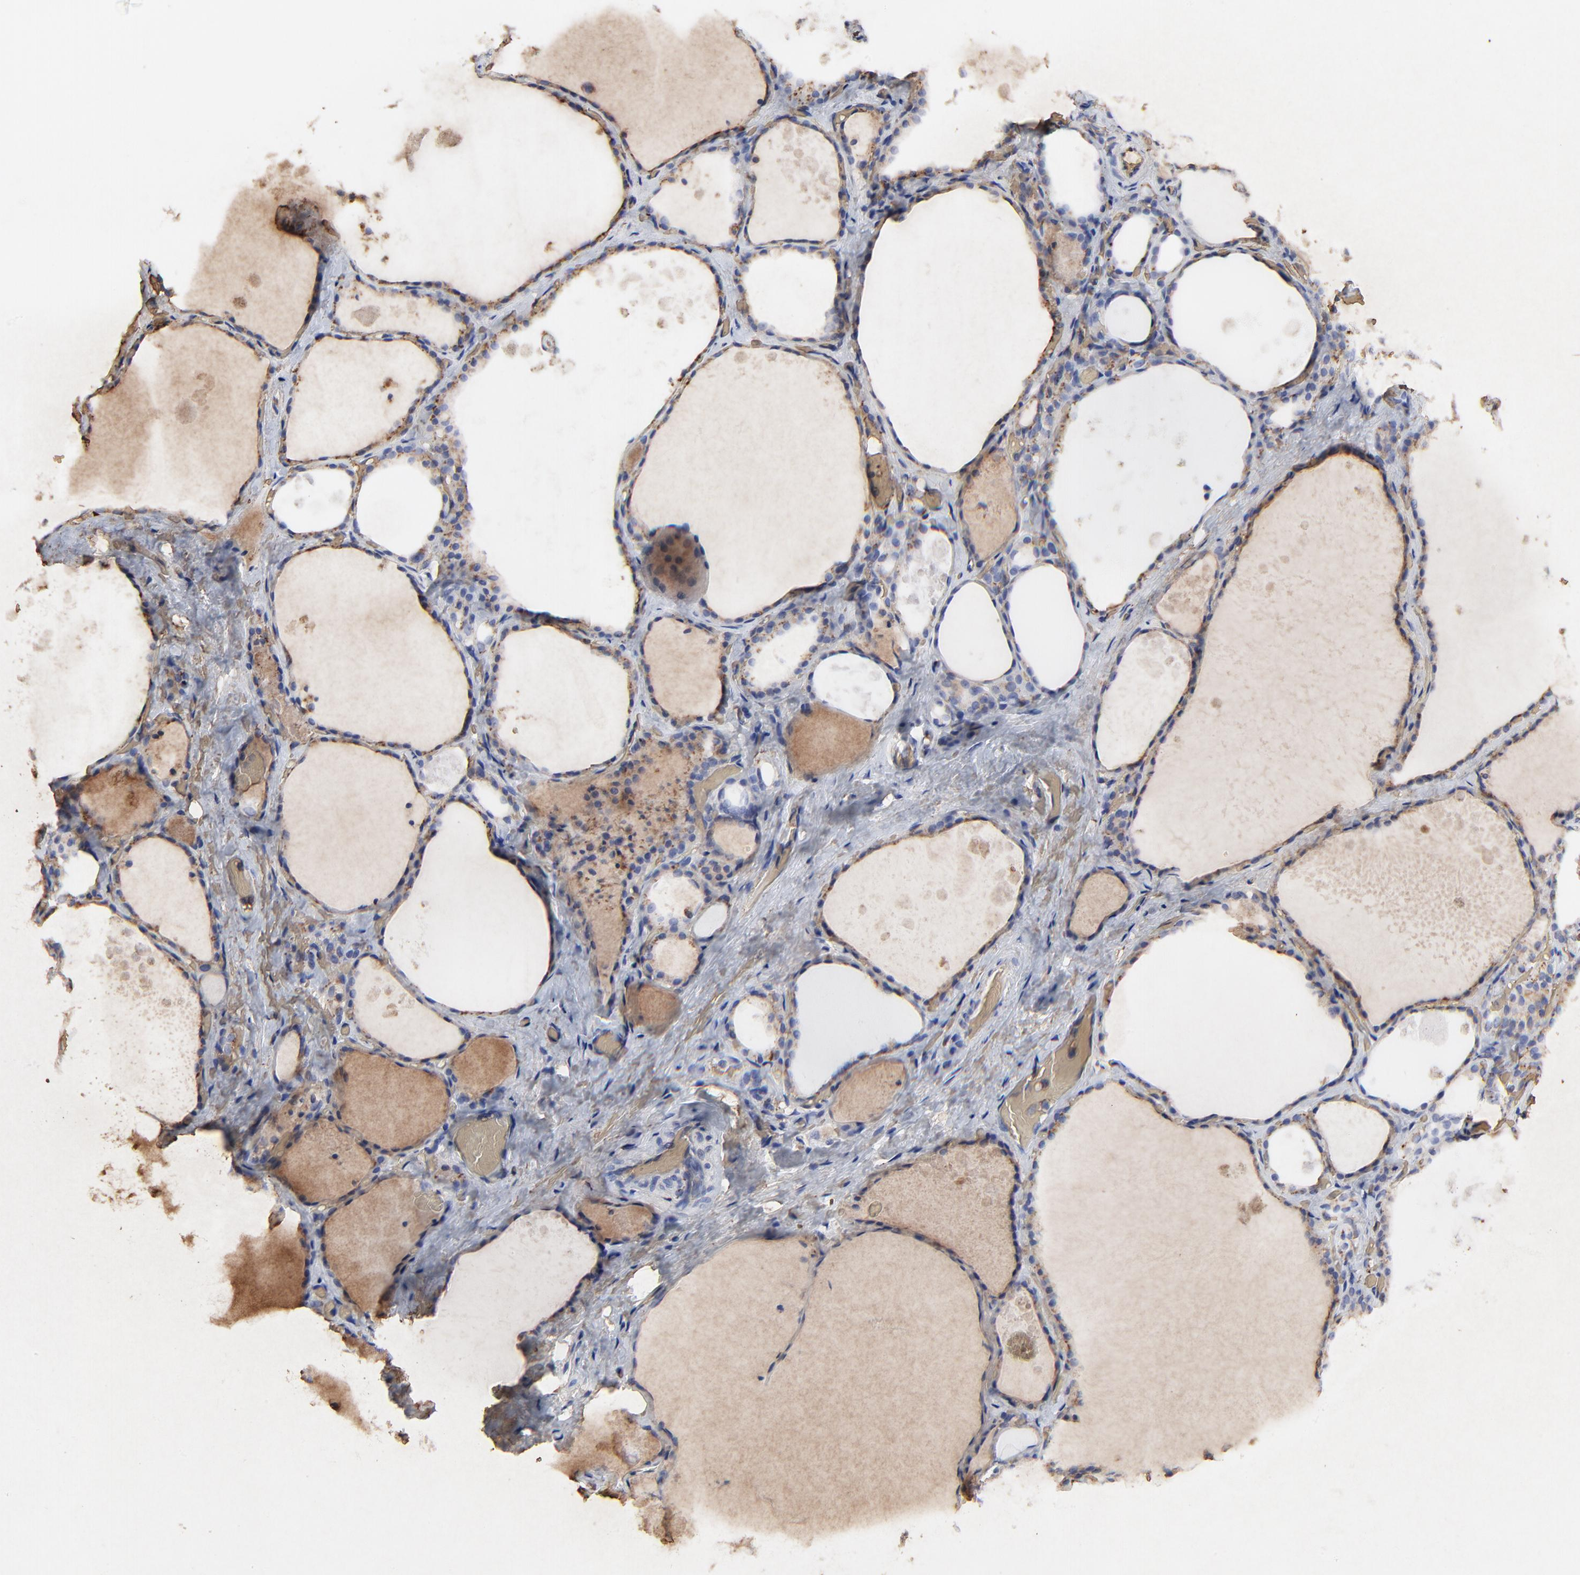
{"staining": {"intensity": "weak", "quantity": ">75%", "location": "cytoplasmic/membranous"}, "tissue": "thyroid gland", "cell_type": "Glandular cells", "image_type": "normal", "snomed": [{"axis": "morphology", "description": "Normal tissue, NOS"}, {"axis": "topography", "description": "Thyroid gland"}], "caption": "Normal thyroid gland demonstrates weak cytoplasmic/membranous positivity in about >75% of glandular cells, visualized by immunohistochemistry. The staining is performed using DAB (3,3'-diaminobenzidine) brown chromogen to label protein expression. The nuclei are counter-stained blue using hematoxylin.", "gene": "PAG1", "patient": {"sex": "male", "age": 61}}